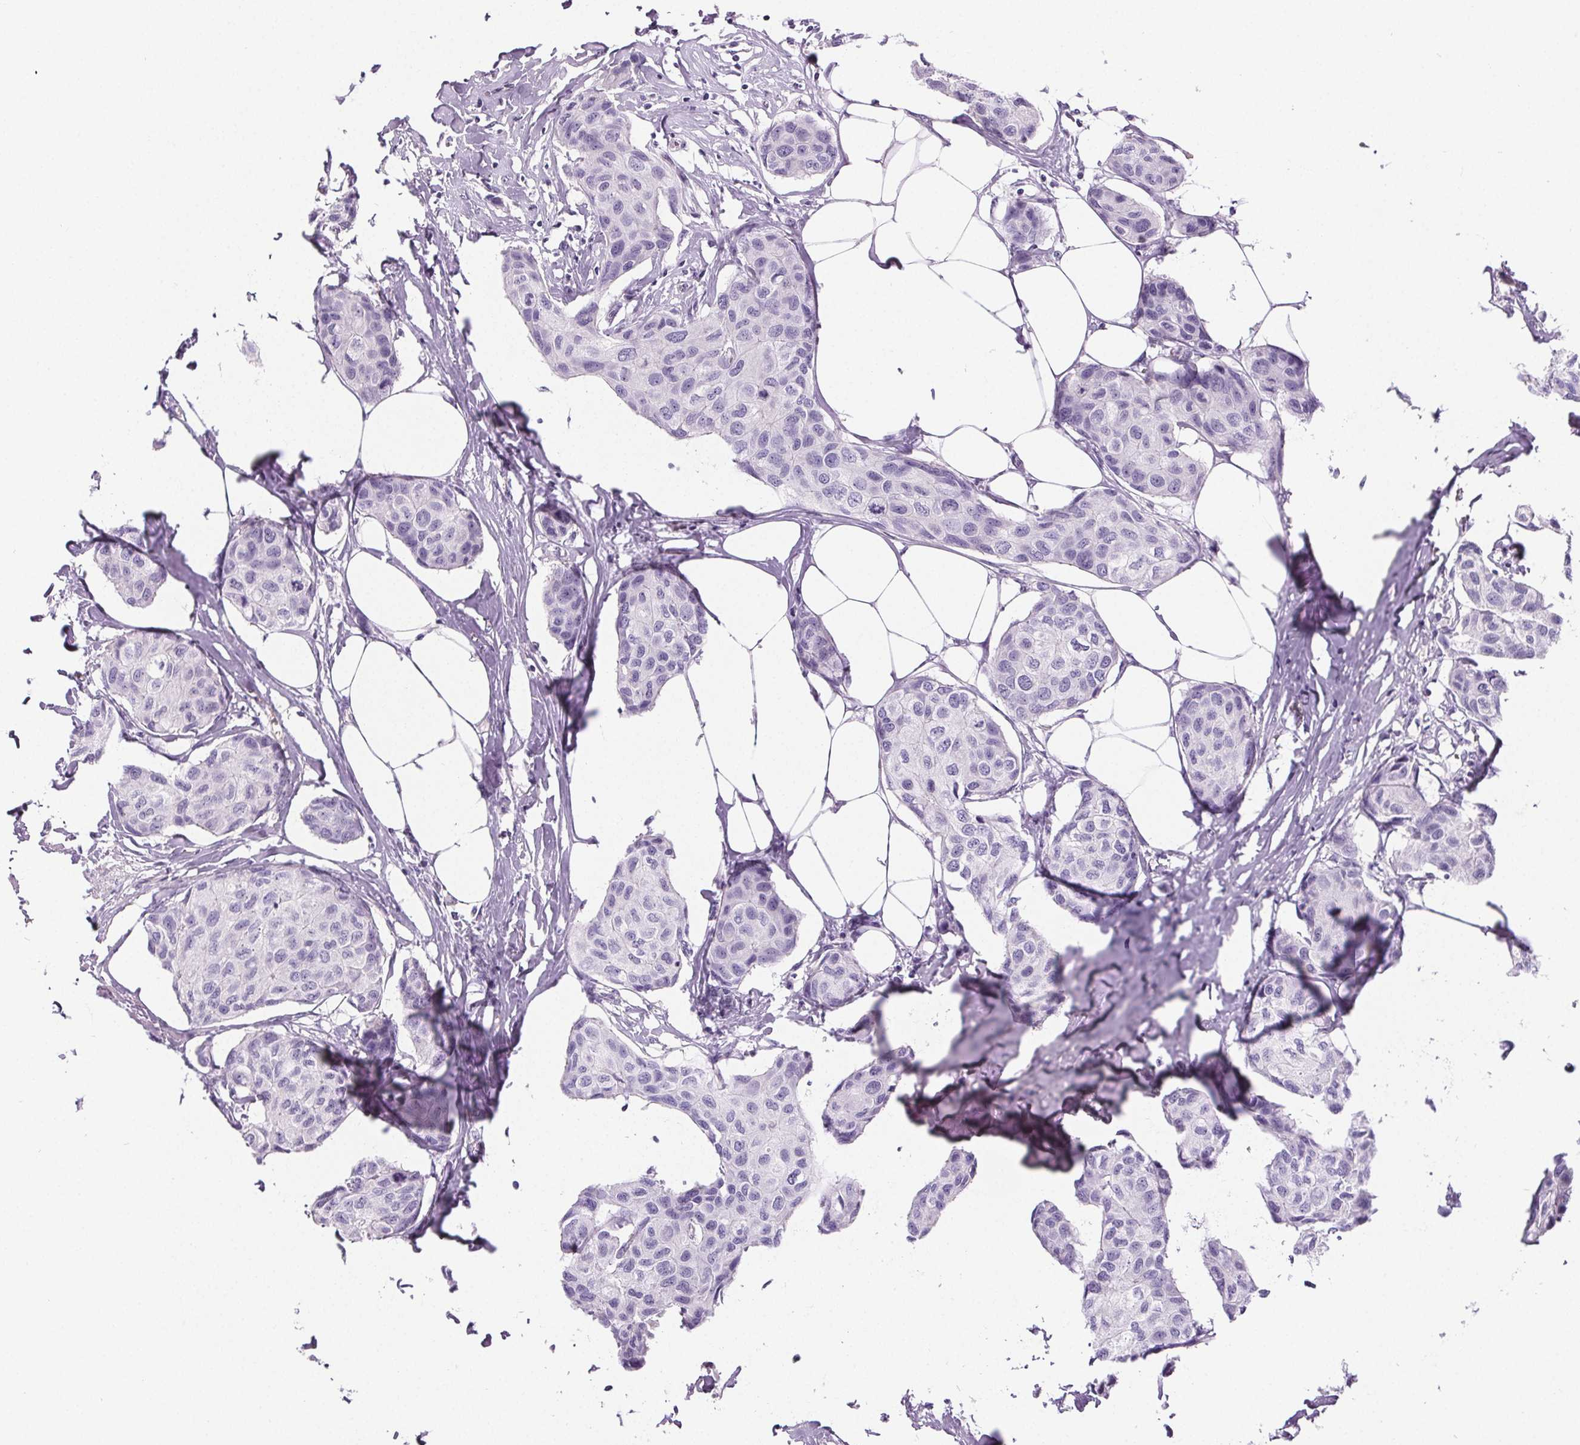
{"staining": {"intensity": "negative", "quantity": "none", "location": "none"}, "tissue": "breast cancer", "cell_type": "Tumor cells", "image_type": "cancer", "snomed": [{"axis": "morphology", "description": "Duct carcinoma"}, {"axis": "topography", "description": "Breast"}], "caption": "This is an immunohistochemistry (IHC) histopathology image of breast cancer (invasive ductal carcinoma). There is no positivity in tumor cells.", "gene": "CD5L", "patient": {"sex": "female", "age": 80}}